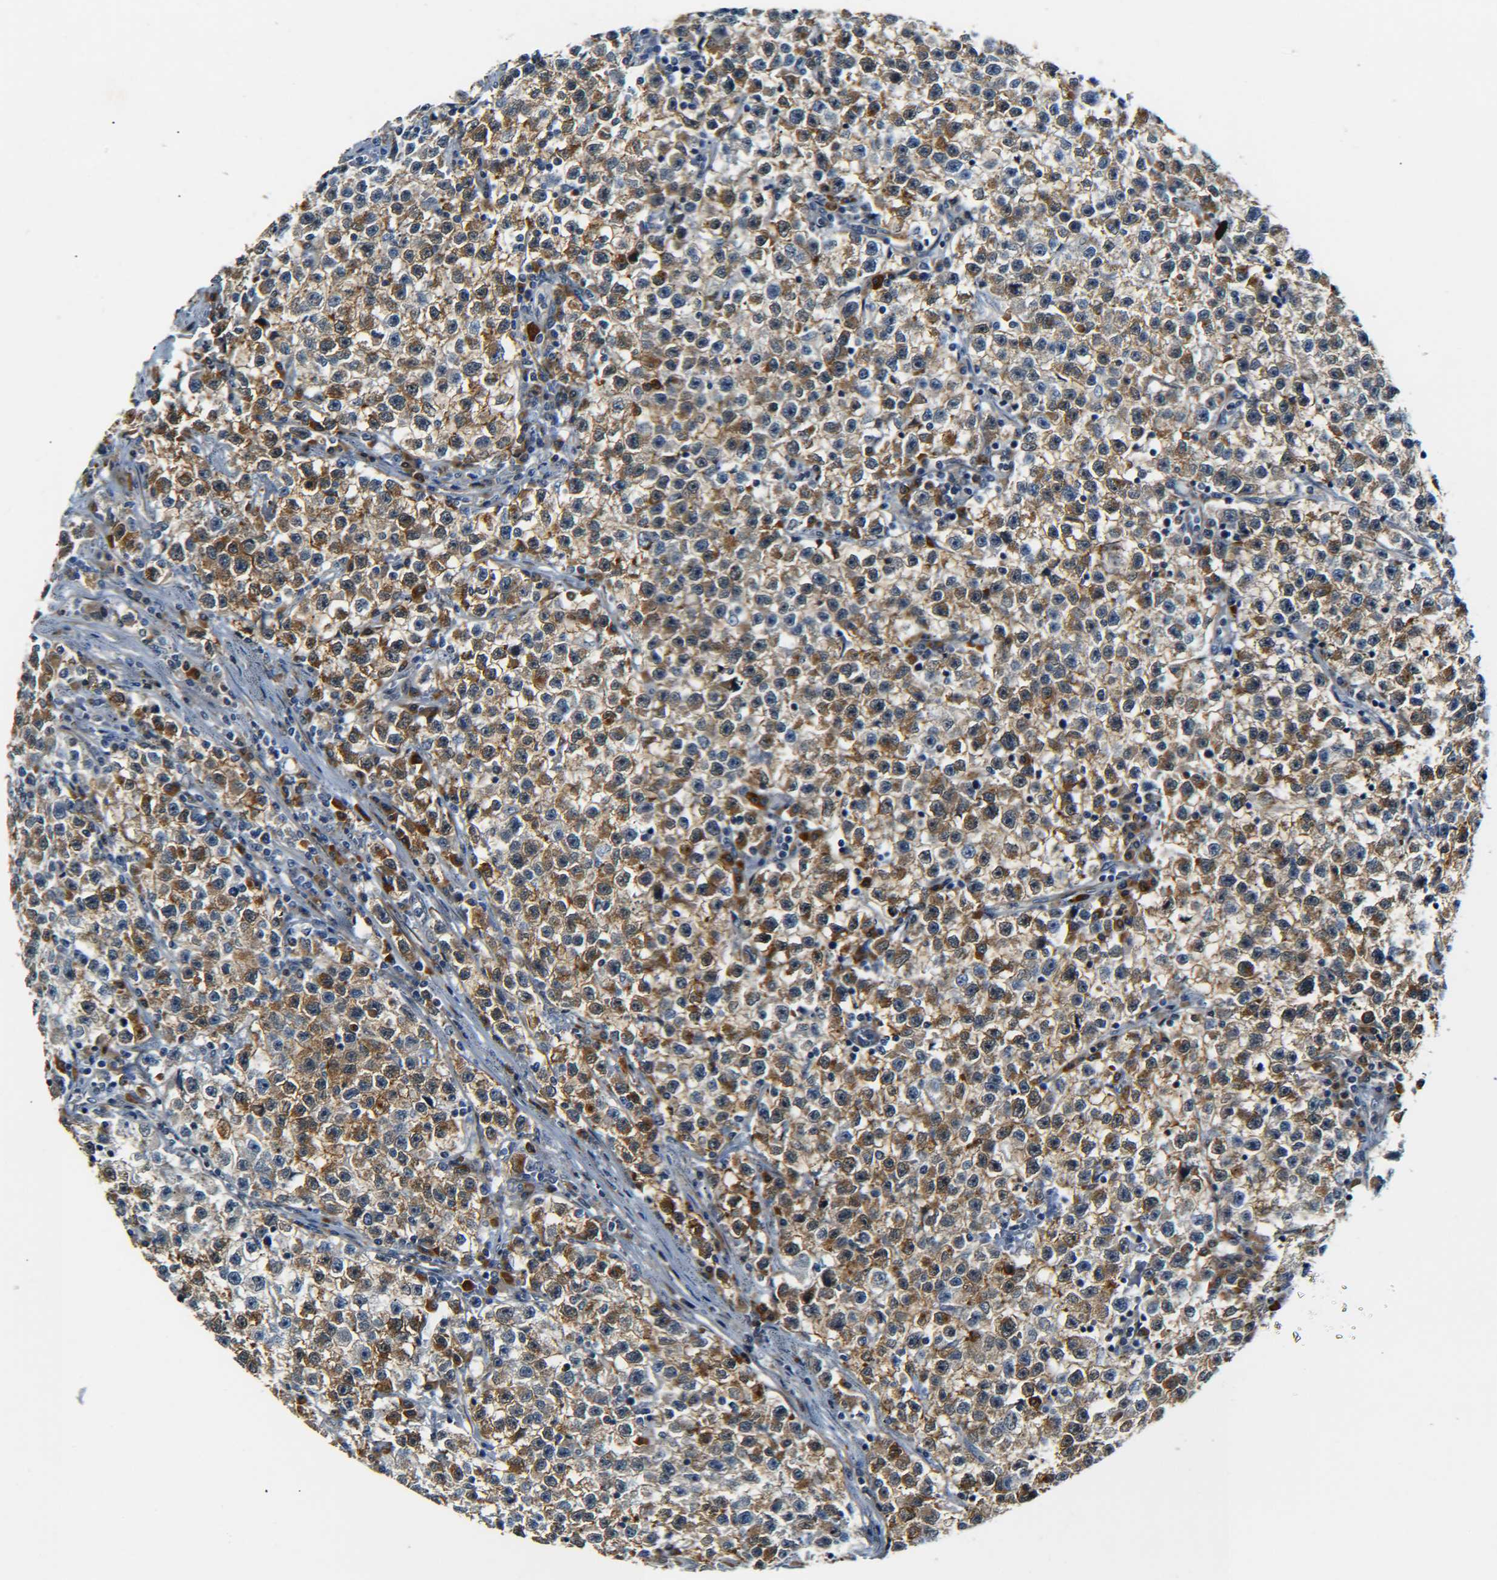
{"staining": {"intensity": "moderate", "quantity": ">75%", "location": "cytoplasmic/membranous"}, "tissue": "testis cancer", "cell_type": "Tumor cells", "image_type": "cancer", "snomed": [{"axis": "morphology", "description": "Seminoma, NOS"}, {"axis": "topography", "description": "Testis"}], "caption": "The immunohistochemical stain highlights moderate cytoplasmic/membranous expression in tumor cells of testis seminoma tissue.", "gene": "MEIS1", "patient": {"sex": "male", "age": 22}}